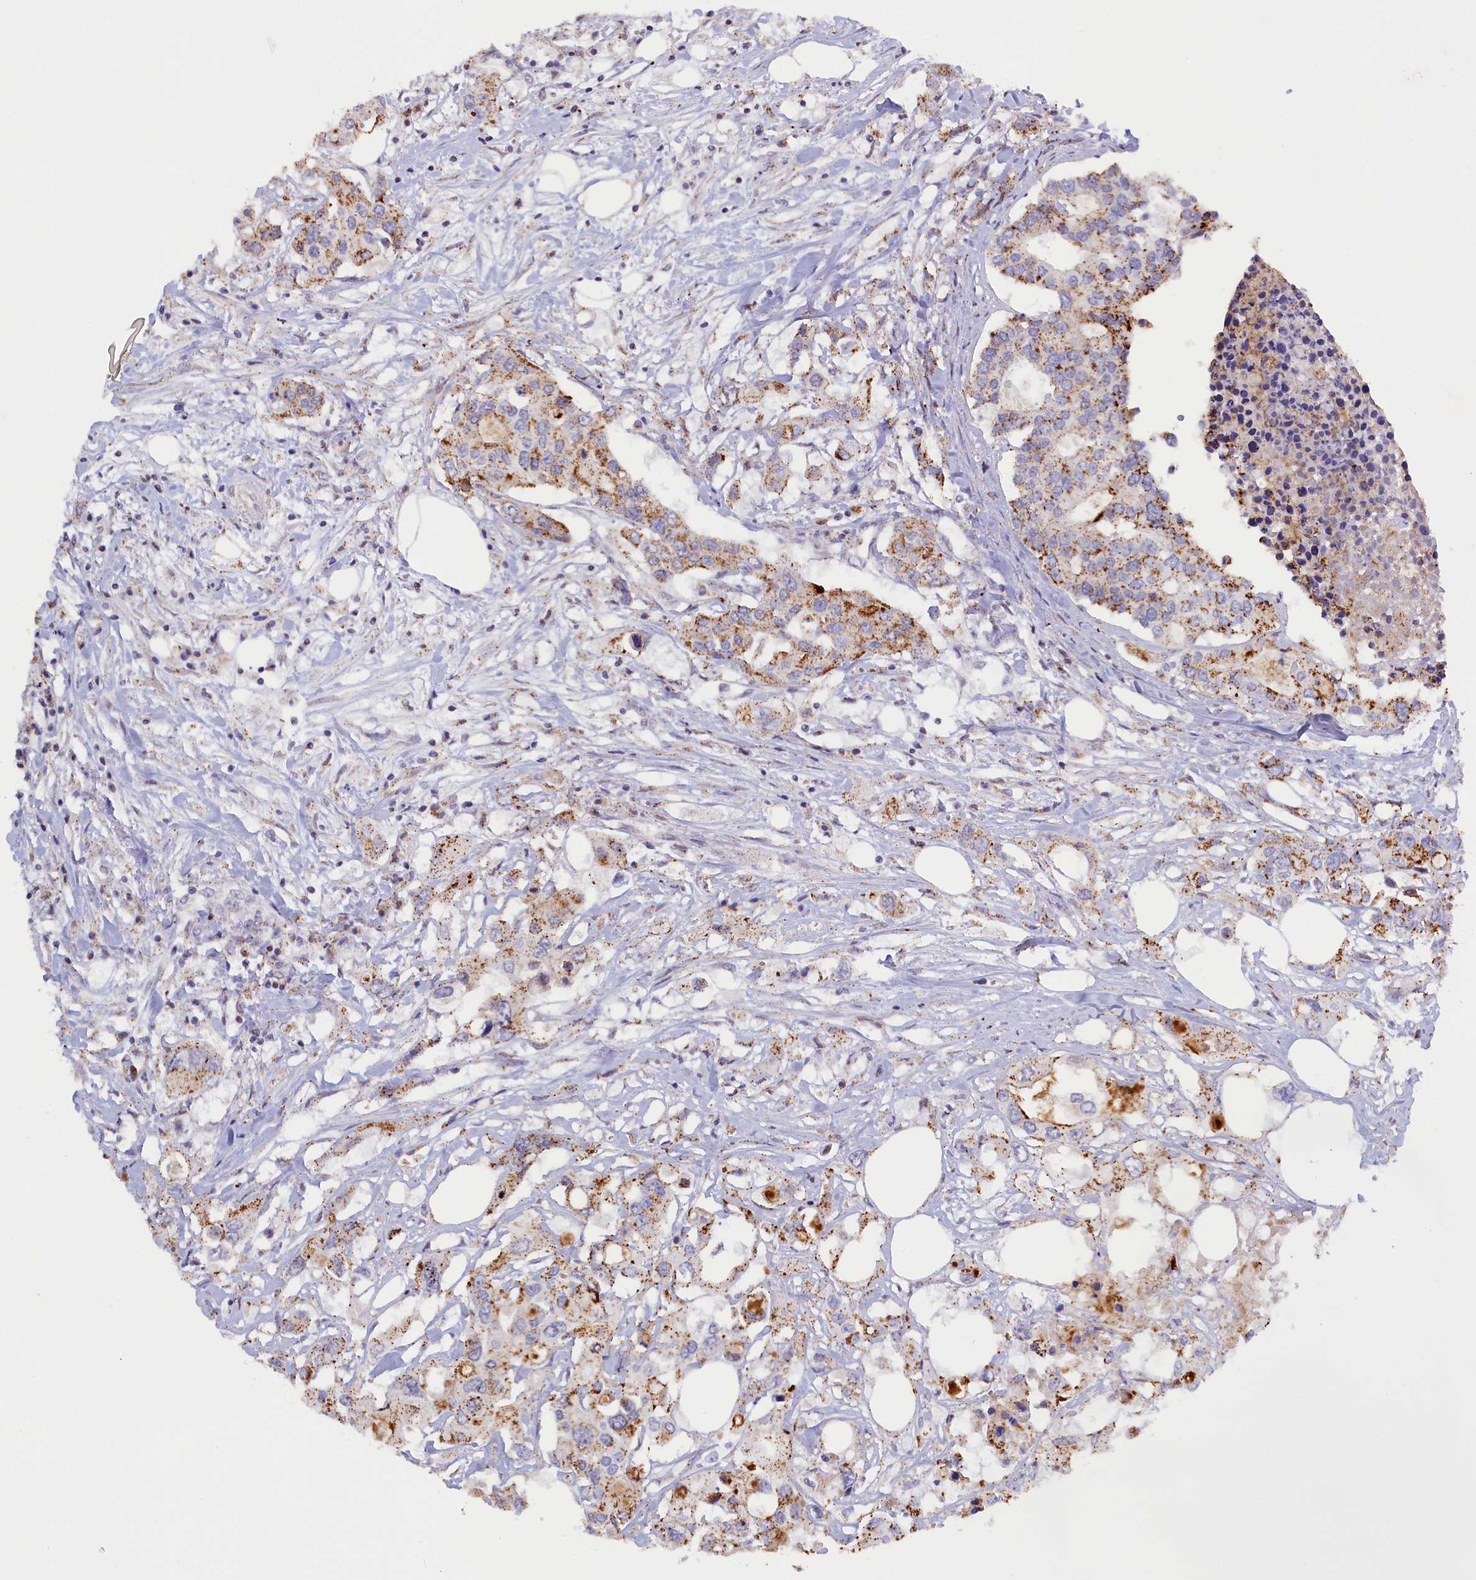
{"staining": {"intensity": "moderate", "quantity": ">75%", "location": "cytoplasmic/membranous"}, "tissue": "colorectal cancer", "cell_type": "Tumor cells", "image_type": "cancer", "snomed": [{"axis": "morphology", "description": "Adenocarcinoma, NOS"}, {"axis": "topography", "description": "Colon"}], "caption": "Tumor cells reveal moderate cytoplasmic/membranous positivity in approximately >75% of cells in colorectal cancer (adenocarcinoma).", "gene": "HYKK", "patient": {"sex": "male", "age": 77}}